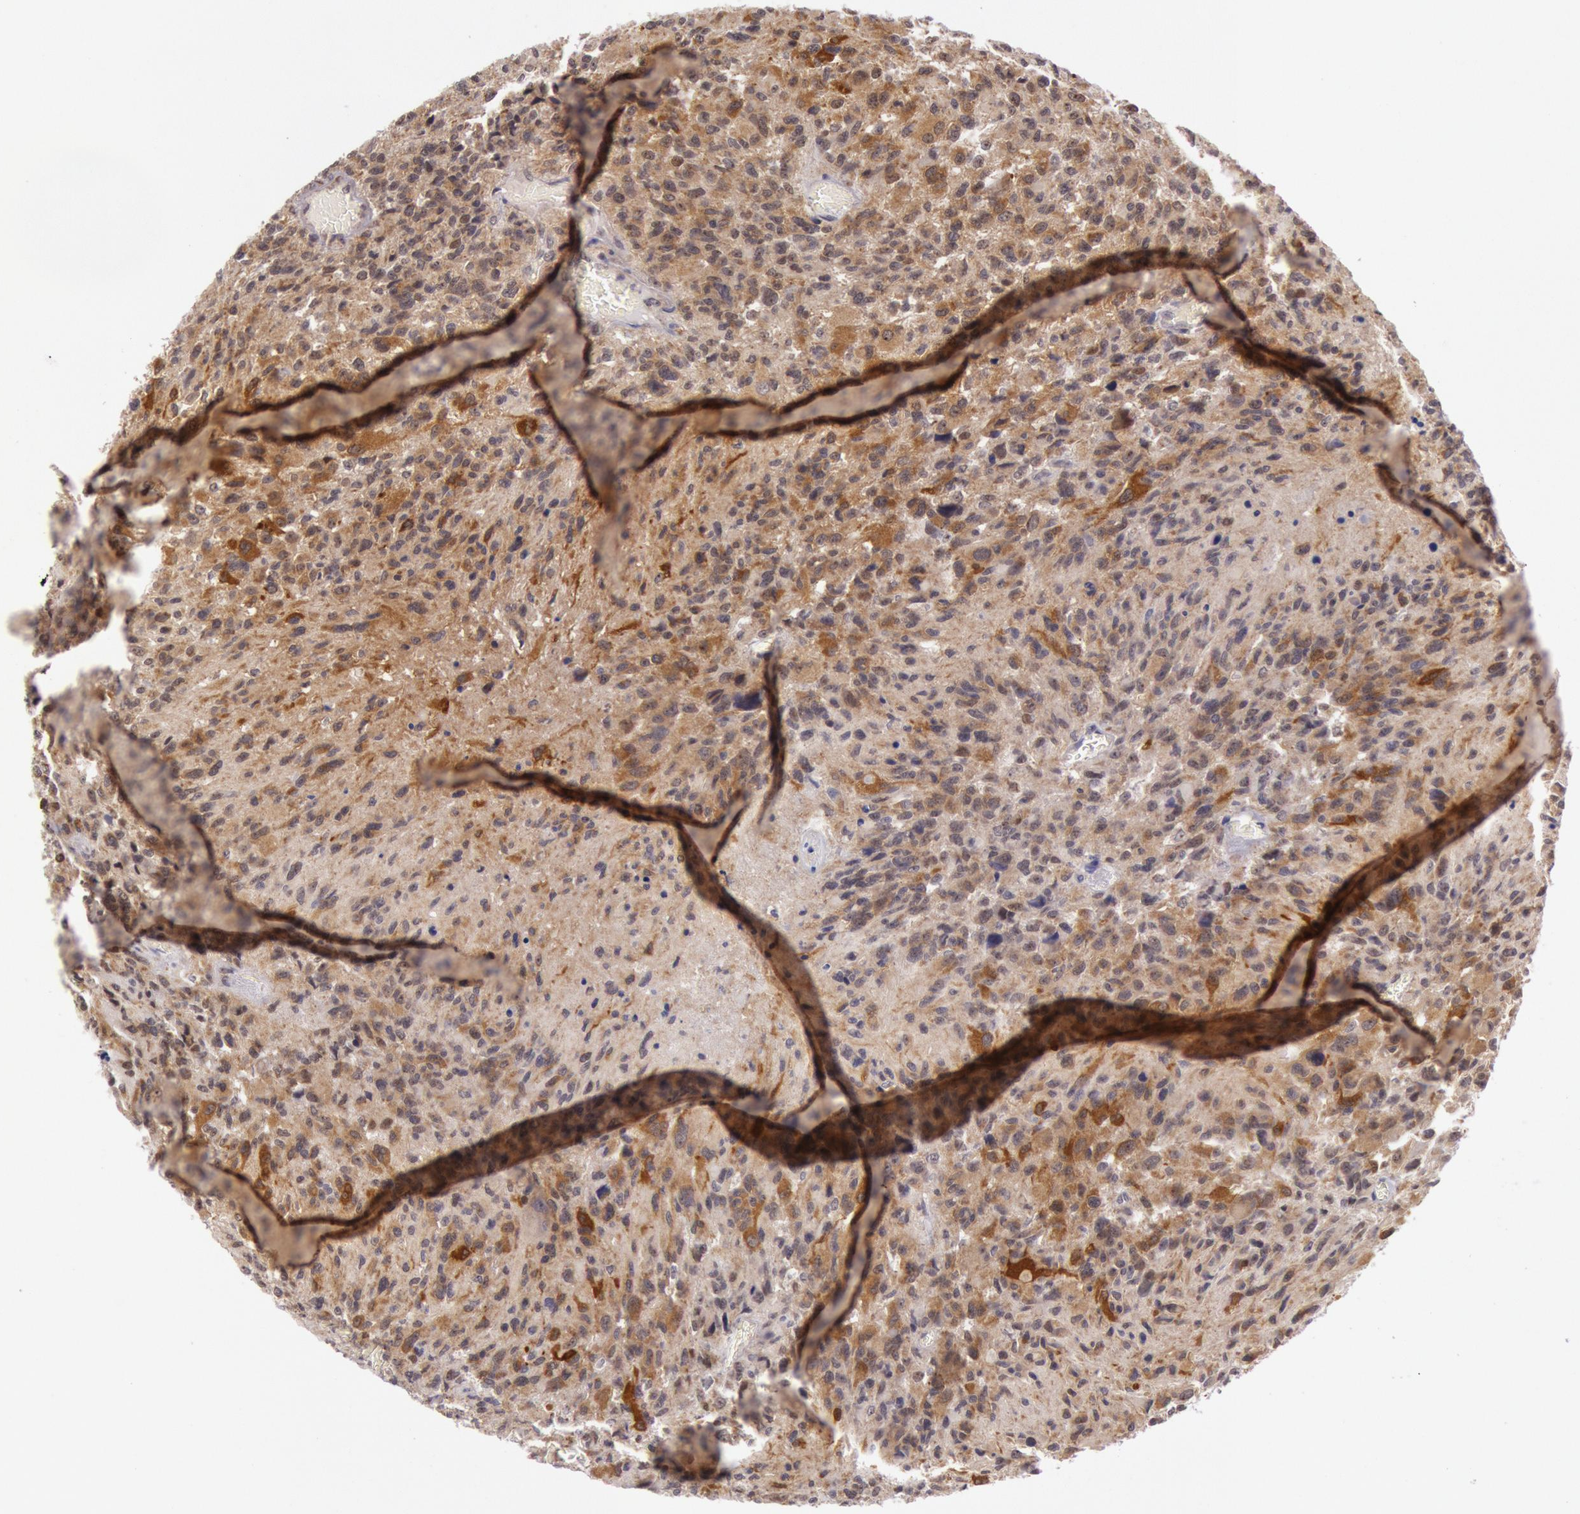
{"staining": {"intensity": "moderate", "quantity": ">75%", "location": "cytoplasmic/membranous,nuclear"}, "tissue": "glioma", "cell_type": "Tumor cells", "image_type": "cancer", "snomed": [{"axis": "morphology", "description": "Glioma, malignant, High grade"}, {"axis": "topography", "description": "Brain"}], "caption": "Human malignant high-grade glioma stained for a protein (brown) demonstrates moderate cytoplasmic/membranous and nuclear positive positivity in approximately >75% of tumor cells.", "gene": "CDK16", "patient": {"sex": "male", "age": 69}}